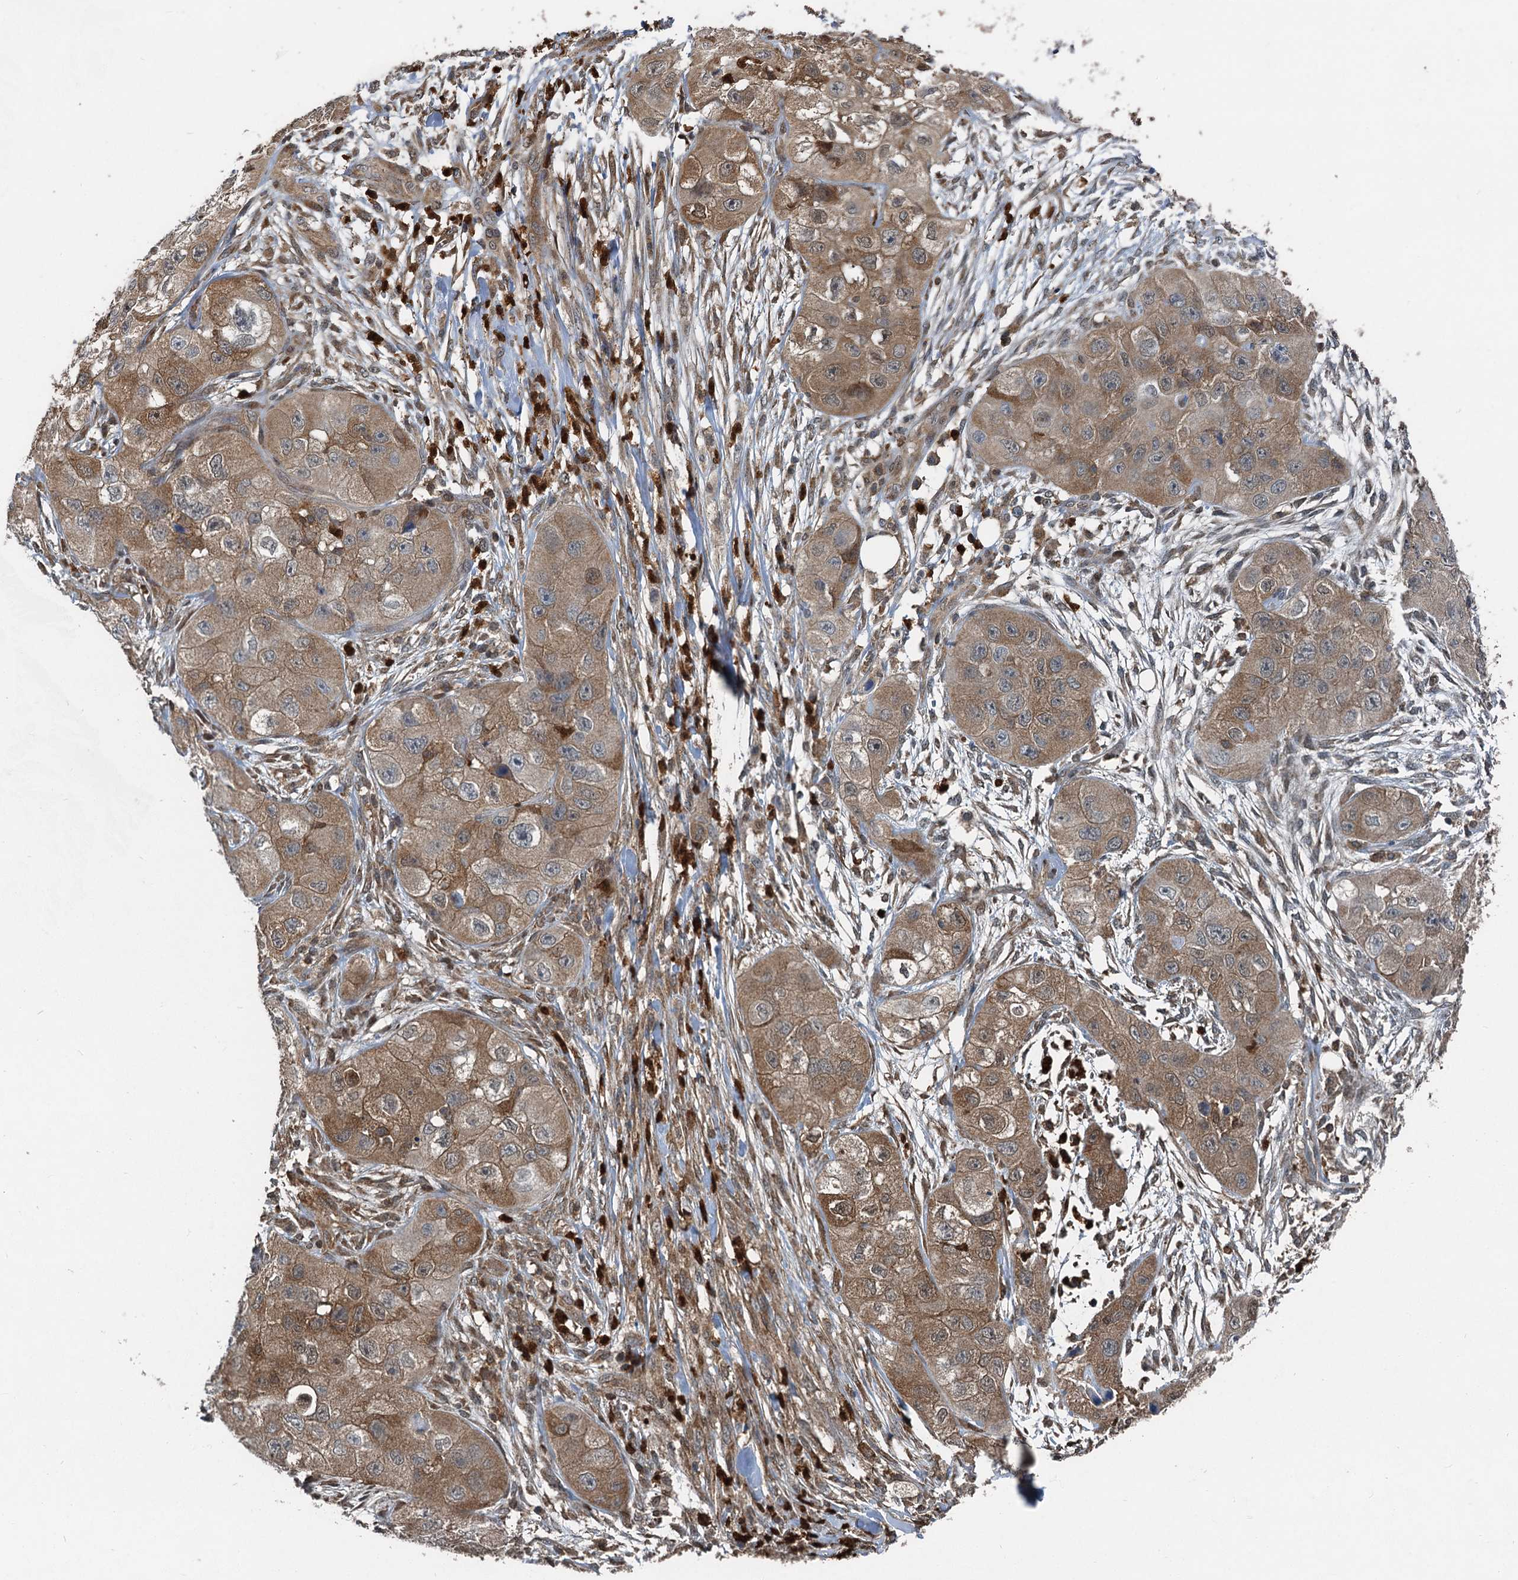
{"staining": {"intensity": "moderate", "quantity": ">75%", "location": "cytoplasmic/membranous"}, "tissue": "skin cancer", "cell_type": "Tumor cells", "image_type": "cancer", "snomed": [{"axis": "morphology", "description": "Squamous cell carcinoma, NOS"}, {"axis": "topography", "description": "Skin"}, {"axis": "topography", "description": "Subcutis"}], "caption": "Skin cancer (squamous cell carcinoma) stained with DAB (3,3'-diaminobenzidine) IHC demonstrates medium levels of moderate cytoplasmic/membranous expression in about >75% of tumor cells.", "gene": "GPI", "patient": {"sex": "male", "age": 73}}